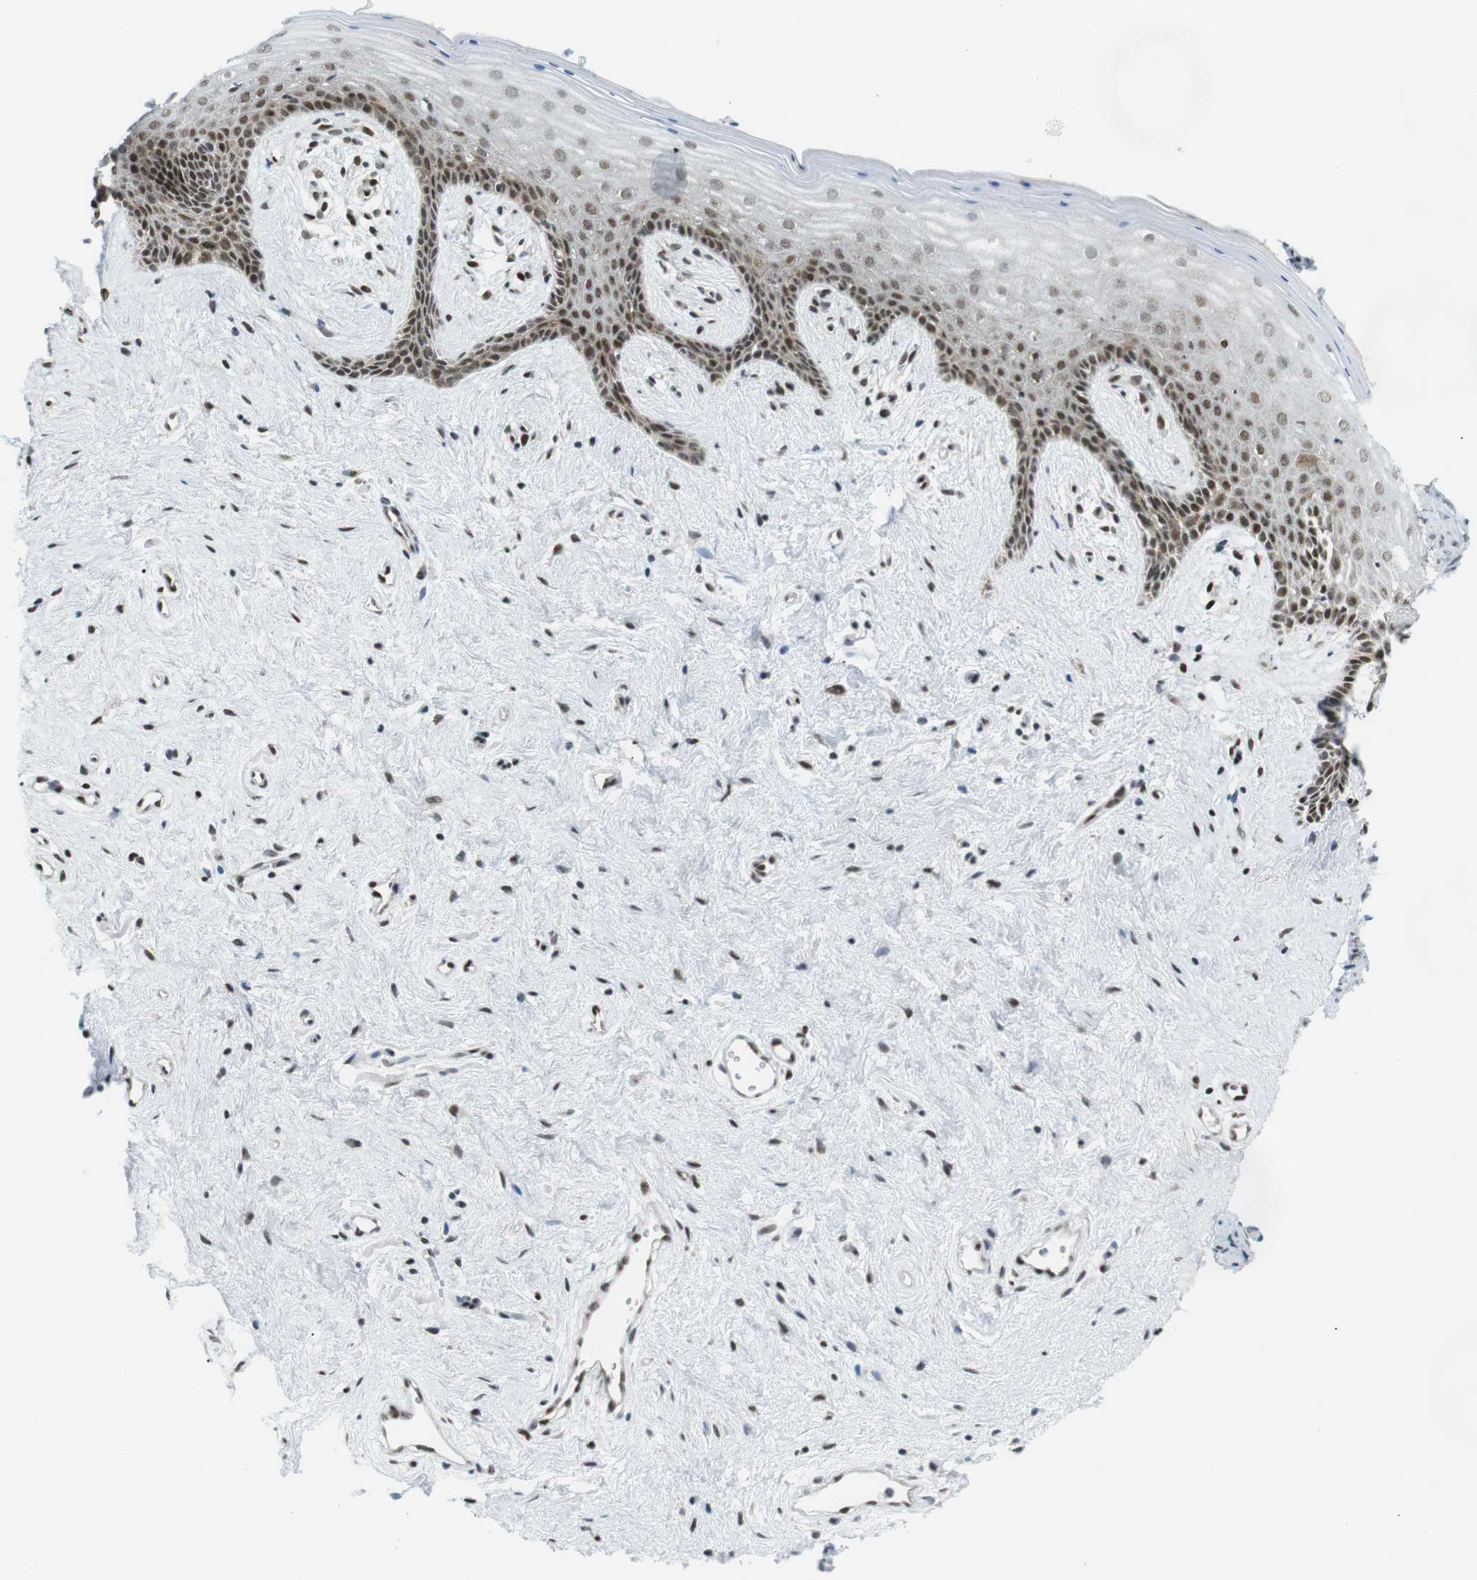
{"staining": {"intensity": "moderate", "quantity": "25%-75%", "location": "nuclear"}, "tissue": "vagina", "cell_type": "Squamous epithelial cells", "image_type": "normal", "snomed": [{"axis": "morphology", "description": "Normal tissue, NOS"}, {"axis": "topography", "description": "Vagina"}], "caption": "Immunohistochemistry staining of normal vagina, which demonstrates medium levels of moderate nuclear staining in approximately 25%-75% of squamous epithelial cells indicating moderate nuclear protein staining. The staining was performed using DAB (brown) for protein detection and nuclei were counterstained in hematoxylin (blue).", "gene": "CDC27", "patient": {"sex": "female", "age": 44}}